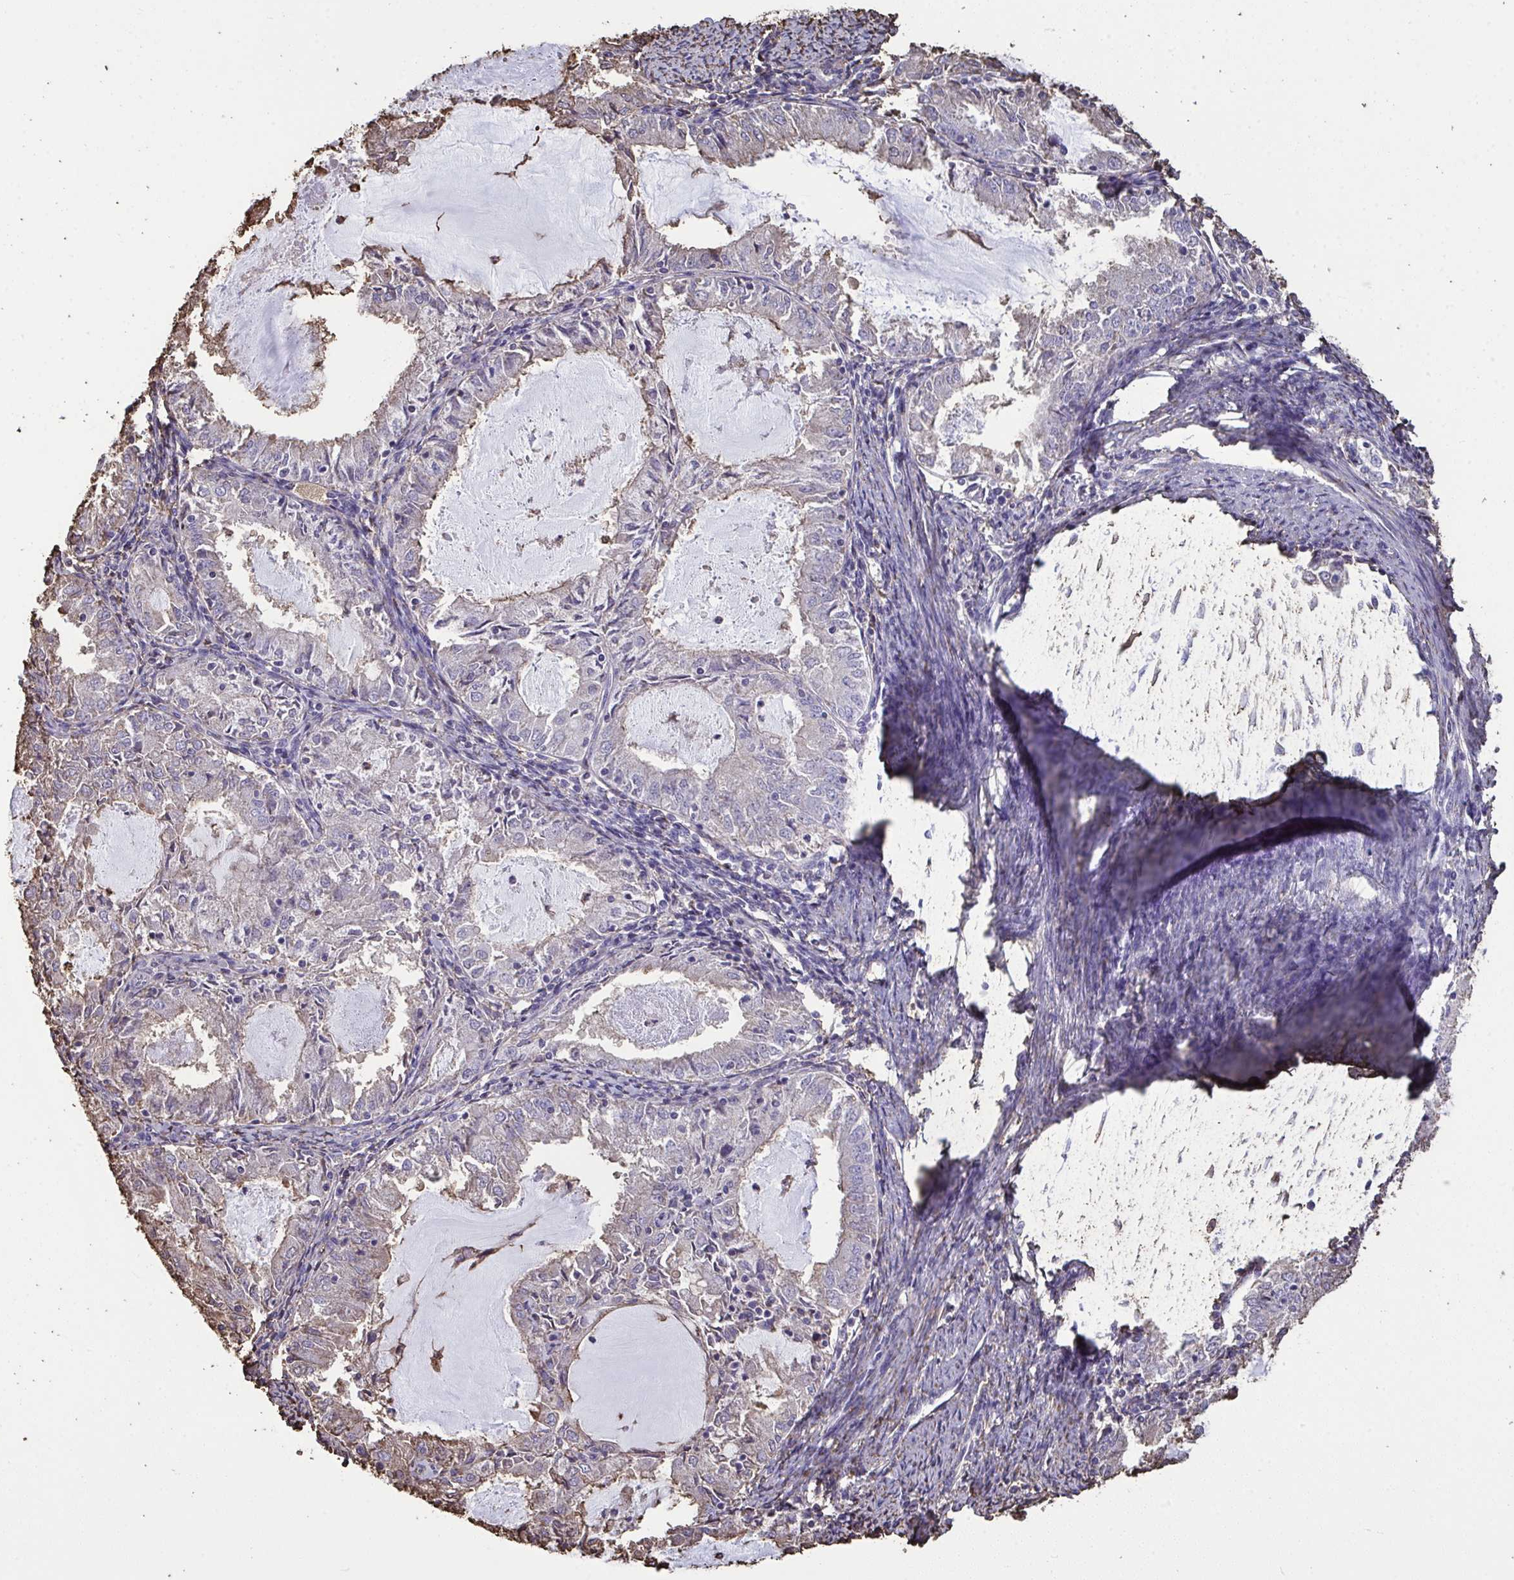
{"staining": {"intensity": "negative", "quantity": "none", "location": "none"}, "tissue": "endometrial cancer", "cell_type": "Tumor cells", "image_type": "cancer", "snomed": [{"axis": "morphology", "description": "Adenocarcinoma, NOS"}, {"axis": "topography", "description": "Endometrium"}], "caption": "Tumor cells show no significant protein expression in adenocarcinoma (endometrial).", "gene": "ANXA5", "patient": {"sex": "female", "age": 57}}